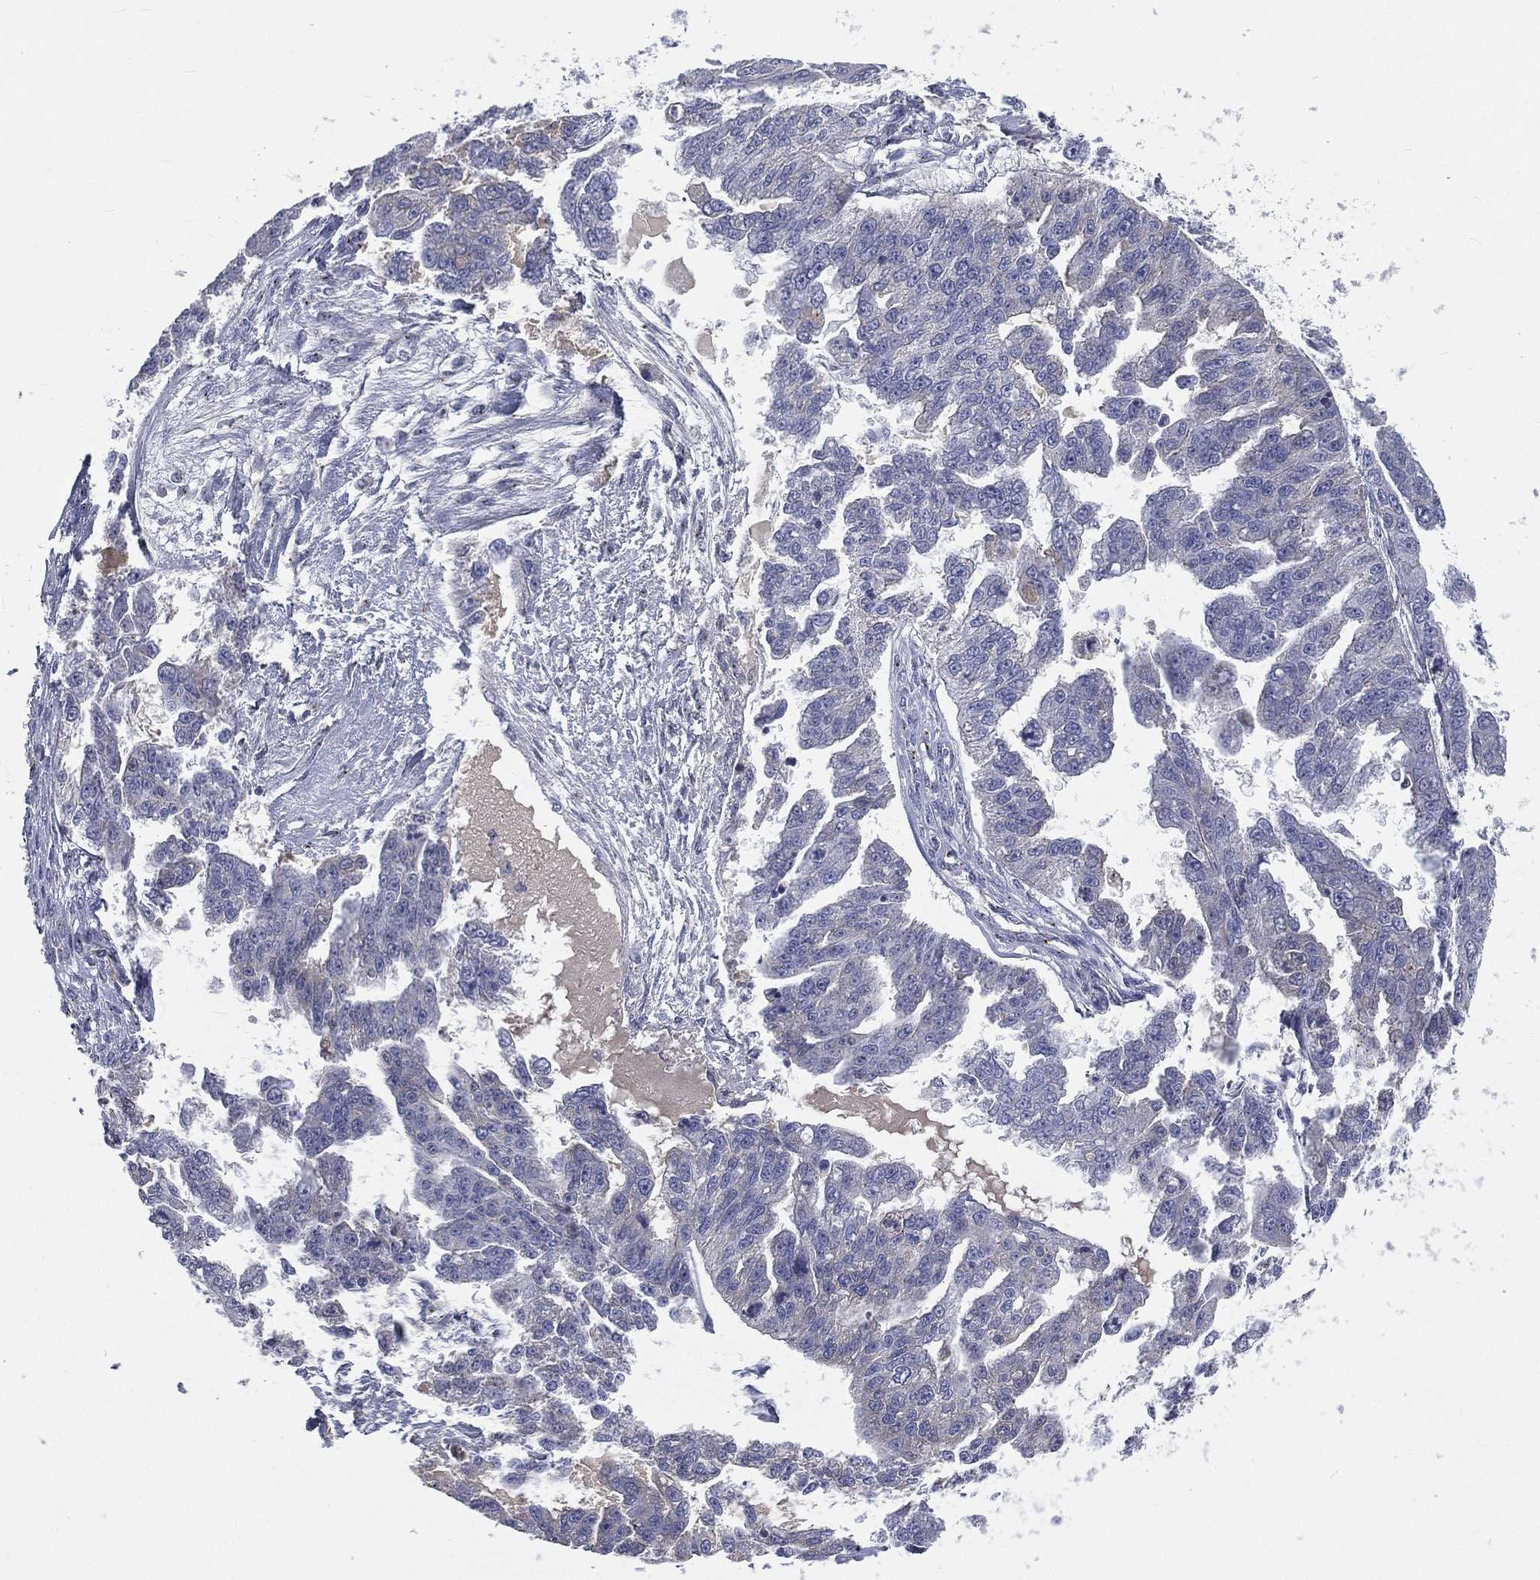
{"staining": {"intensity": "negative", "quantity": "none", "location": "none"}, "tissue": "ovarian cancer", "cell_type": "Tumor cells", "image_type": "cancer", "snomed": [{"axis": "morphology", "description": "Cystadenocarcinoma, serous, NOS"}, {"axis": "topography", "description": "Ovary"}], "caption": "DAB (3,3'-diaminobenzidine) immunohistochemical staining of ovarian cancer shows no significant expression in tumor cells. (DAB (3,3'-diaminobenzidine) immunohistochemistry with hematoxylin counter stain).", "gene": "CROCC", "patient": {"sex": "female", "age": 58}}